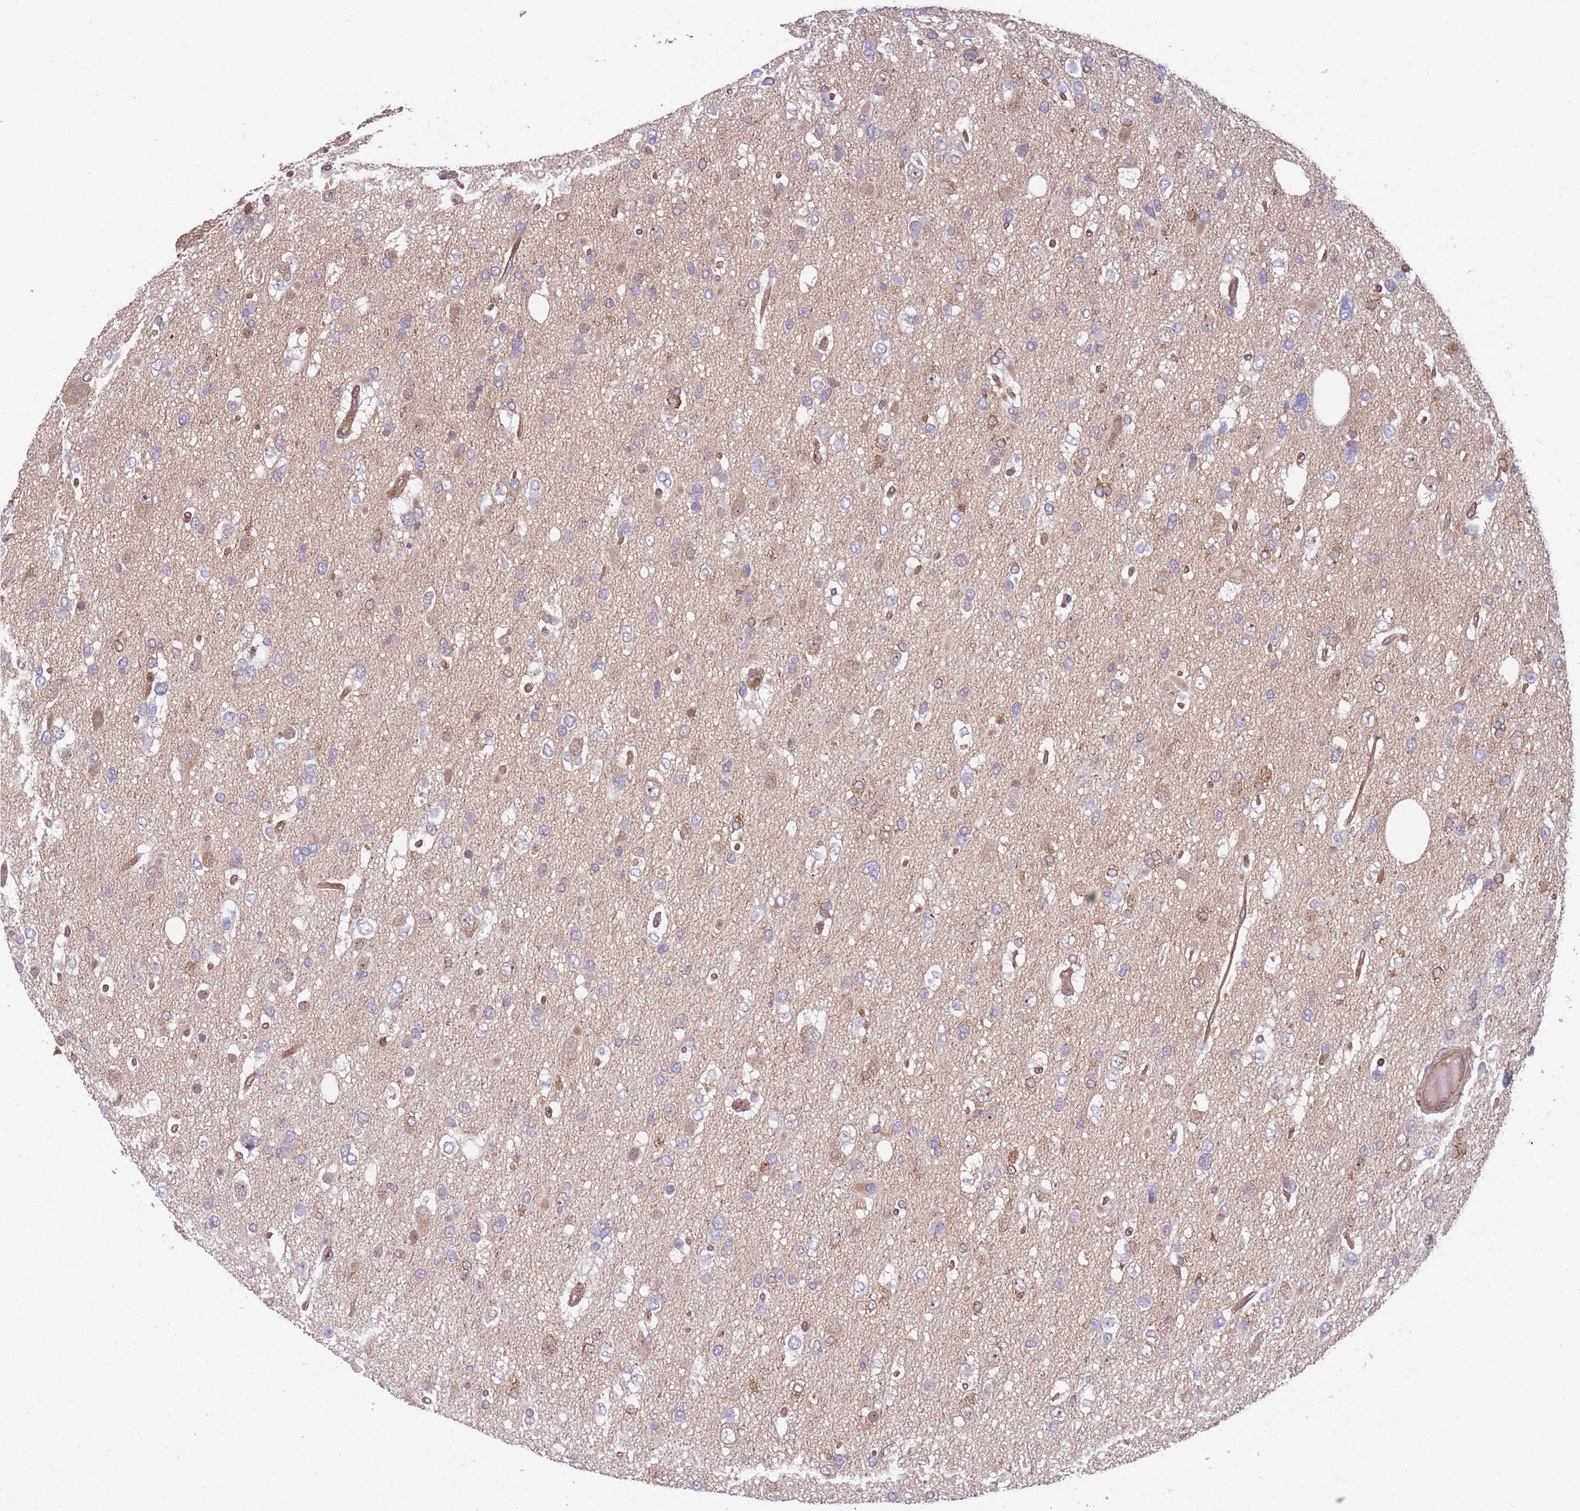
{"staining": {"intensity": "negative", "quantity": "none", "location": "none"}, "tissue": "glioma", "cell_type": "Tumor cells", "image_type": "cancer", "snomed": [{"axis": "morphology", "description": "Glioma, malignant, High grade"}, {"axis": "topography", "description": "Brain"}], "caption": "Immunohistochemistry (IHC) of high-grade glioma (malignant) displays no expression in tumor cells.", "gene": "GGA1", "patient": {"sex": "male", "age": 53}}